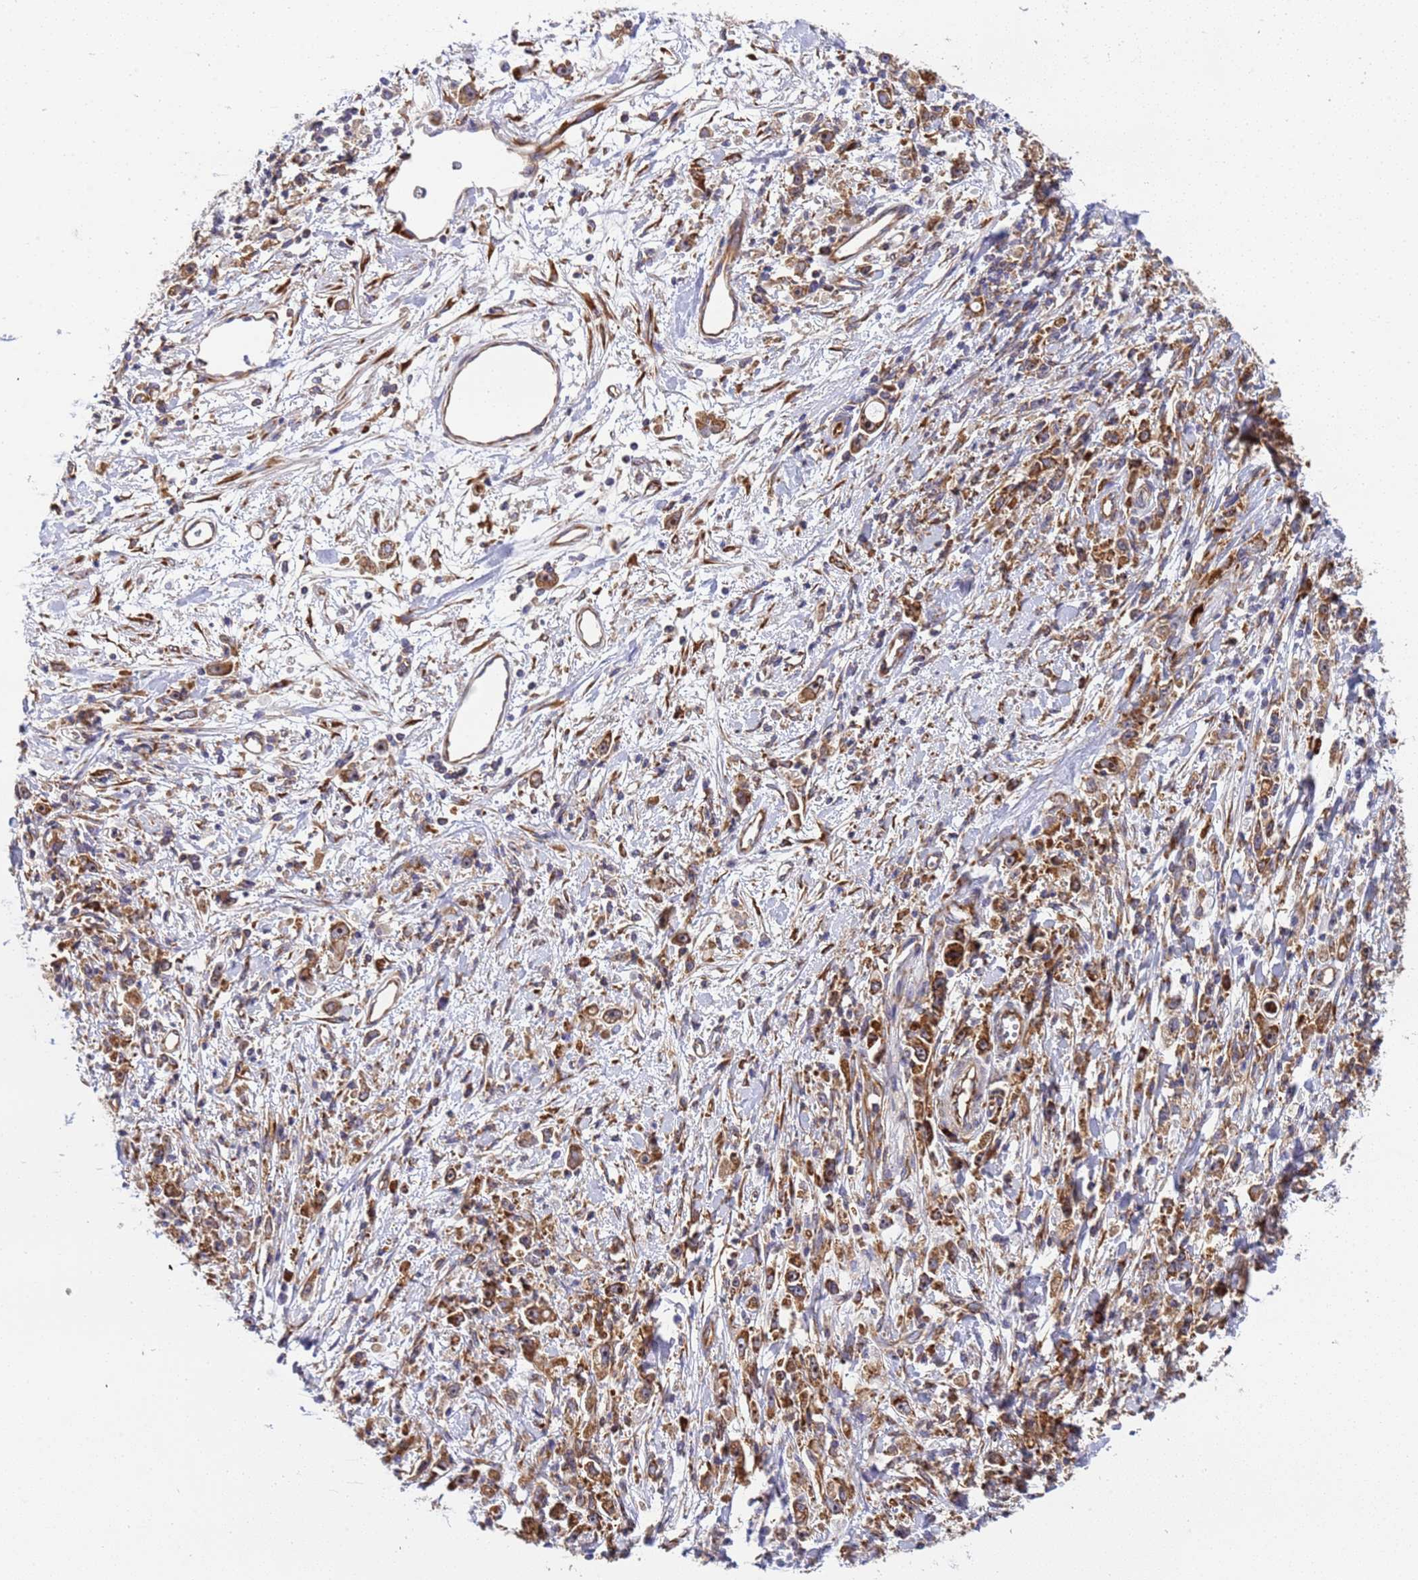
{"staining": {"intensity": "moderate", "quantity": ">75%", "location": "cytoplasmic/membranous"}, "tissue": "stomach cancer", "cell_type": "Tumor cells", "image_type": "cancer", "snomed": [{"axis": "morphology", "description": "Adenocarcinoma, NOS"}, {"axis": "topography", "description": "Stomach"}], "caption": "Stomach adenocarcinoma stained with a protein marker displays moderate staining in tumor cells.", "gene": "RPL36", "patient": {"sex": "female", "age": 59}}